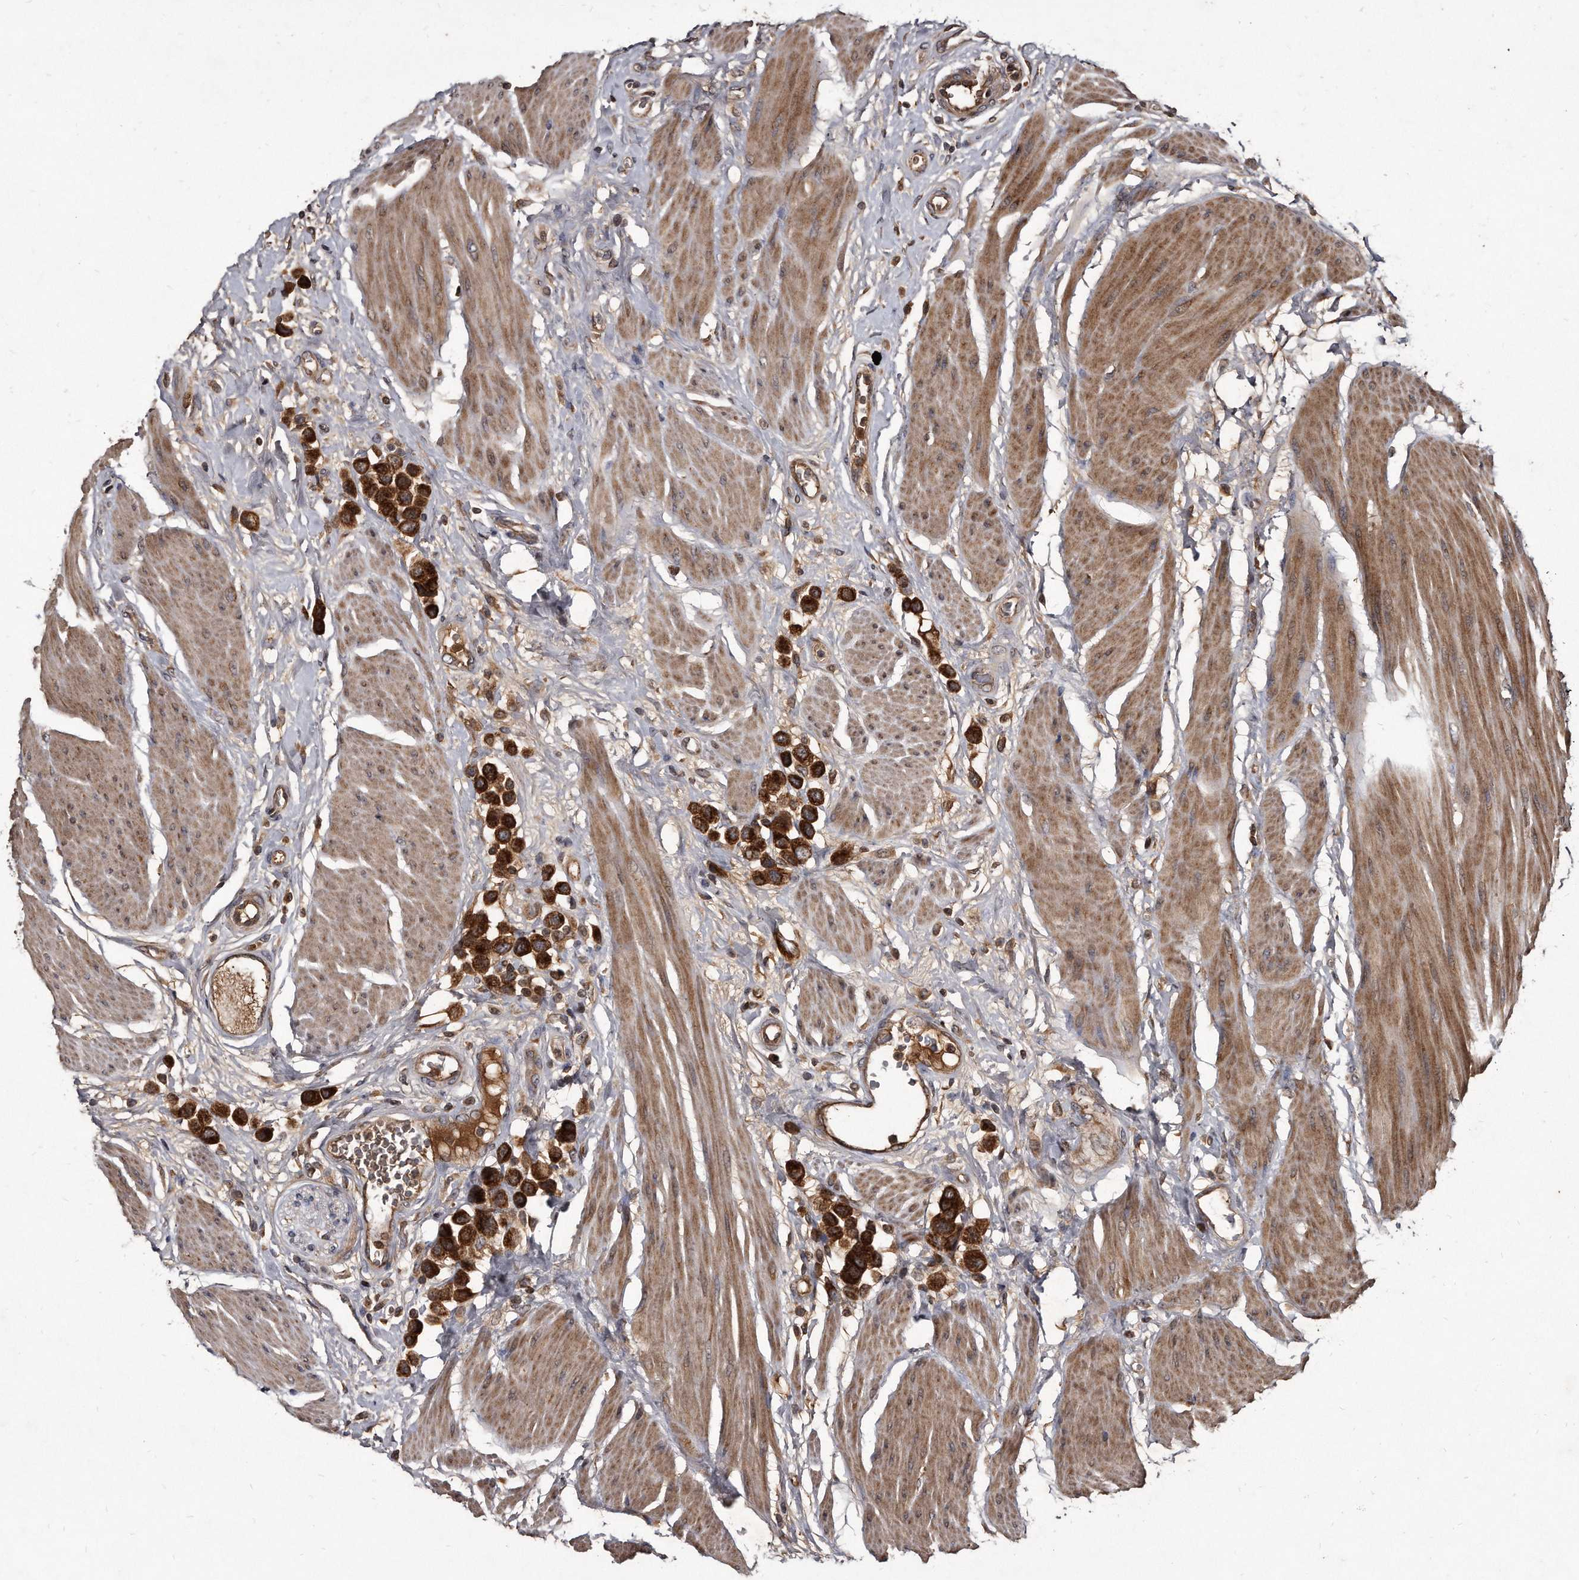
{"staining": {"intensity": "strong", "quantity": ">75%", "location": "cytoplasmic/membranous"}, "tissue": "urothelial cancer", "cell_type": "Tumor cells", "image_type": "cancer", "snomed": [{"axis": "morphology", "description": "Urothelial carcinoma, High grade"}, {"axis": "topography", "description": "Urinary bladder"}], "caption": "Protein staining shows strong cytoplasmic/membranous positivity in about >75% of tumor cells in urothelial cancer.", "gene": "FAM136A", "patient": {"sex": "male", "age": 50}}